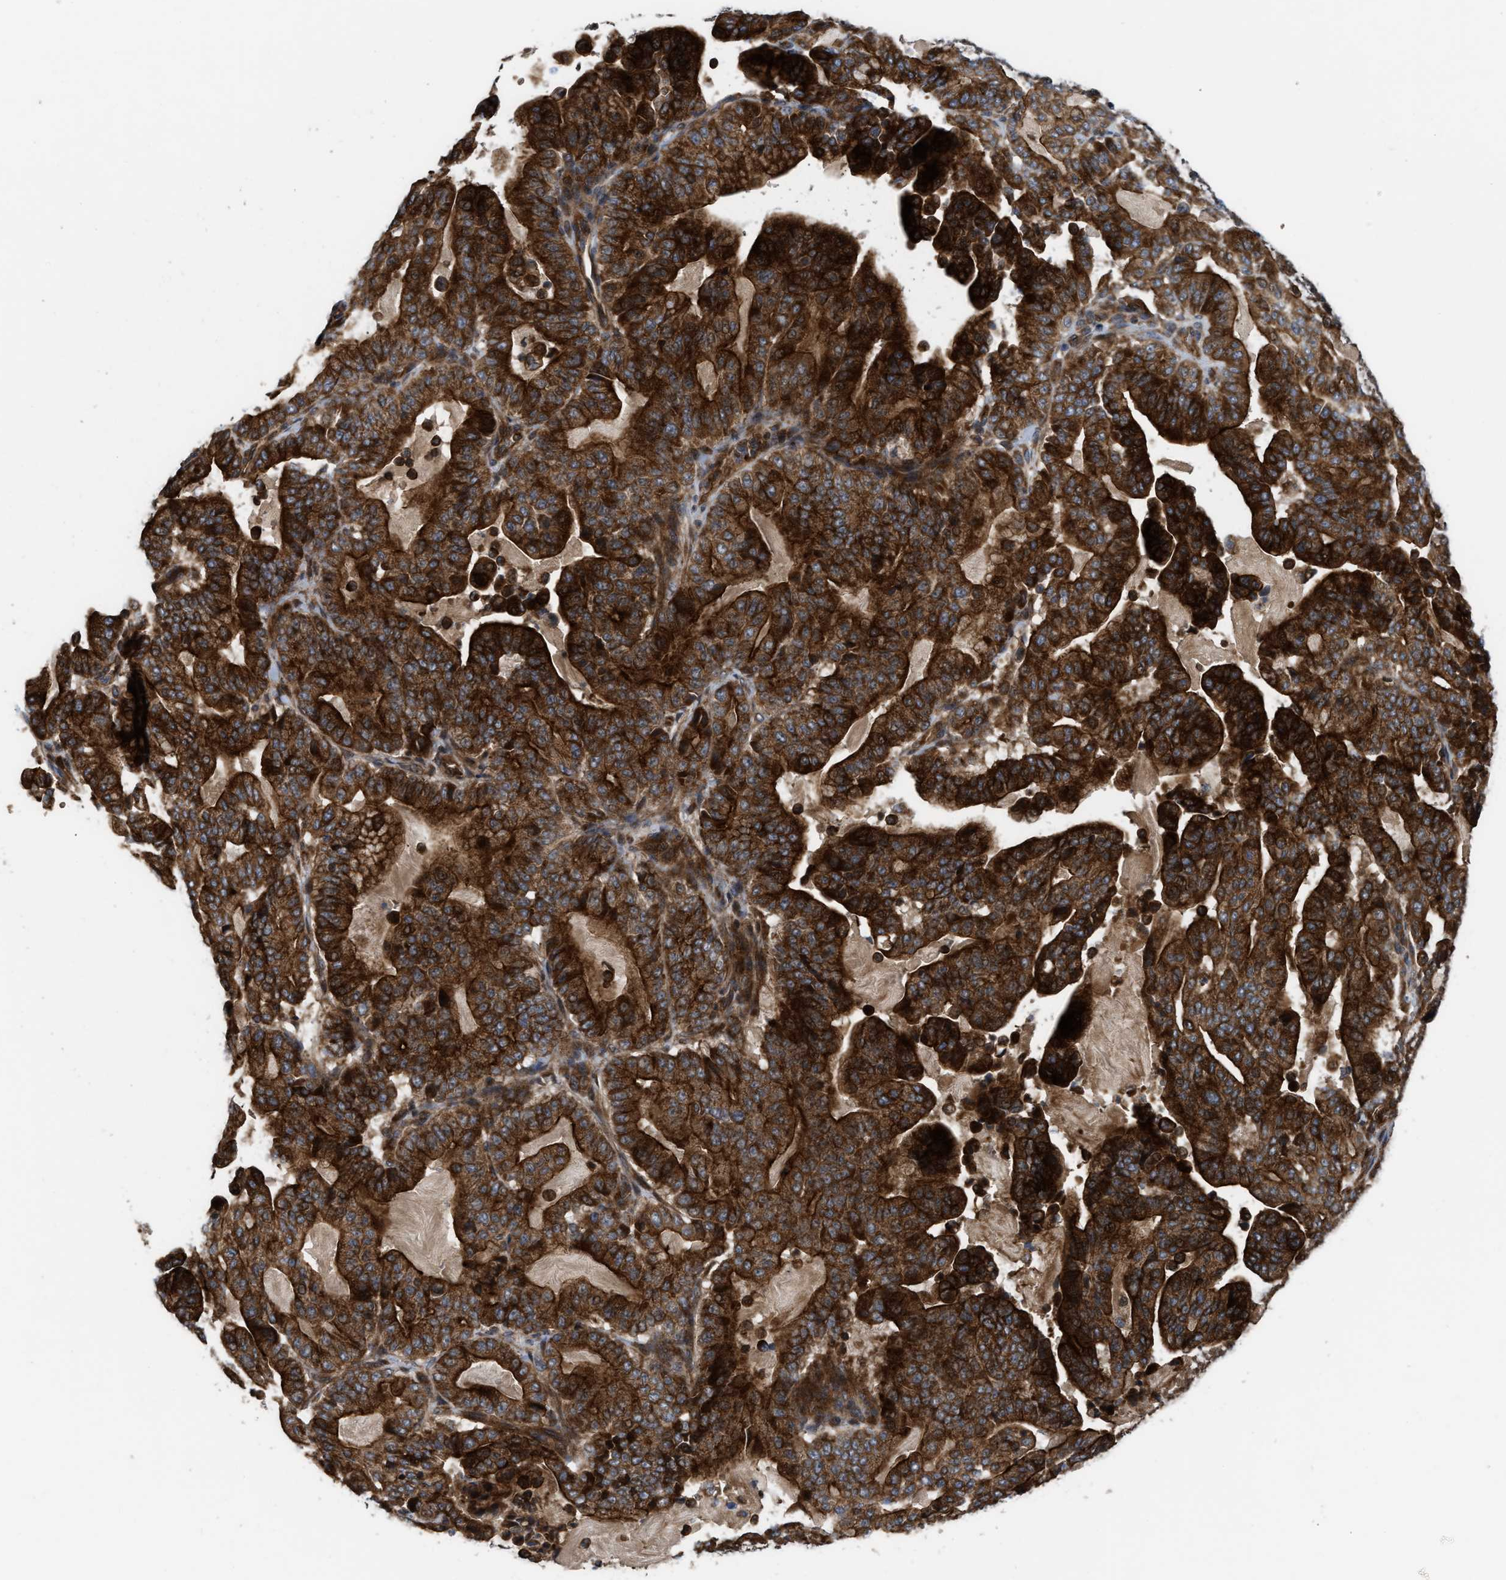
{"staining": {"intensity": "strong", "quantity": ">75%", "location": "cytoplasmic/membranous"}, "tissue": "pancreatic cancer", "cell_type": "Tumor cells", "image_type": "cancer", "snomed": [{"axis": "morphology", "description": "Adenocarcinoma, NOS"}, {"axis": "topography", "description": "Pancreas"}], "caption": "A micrograph showing strong cytoplasmic/membranous staining in about >75% of tumor cells in pancreatic cancer (adenocarcinoma), as visualized by brown immunohistochemical staining.", "gene": "STAU1", "patient": {"sex": "male", "age": 63}}